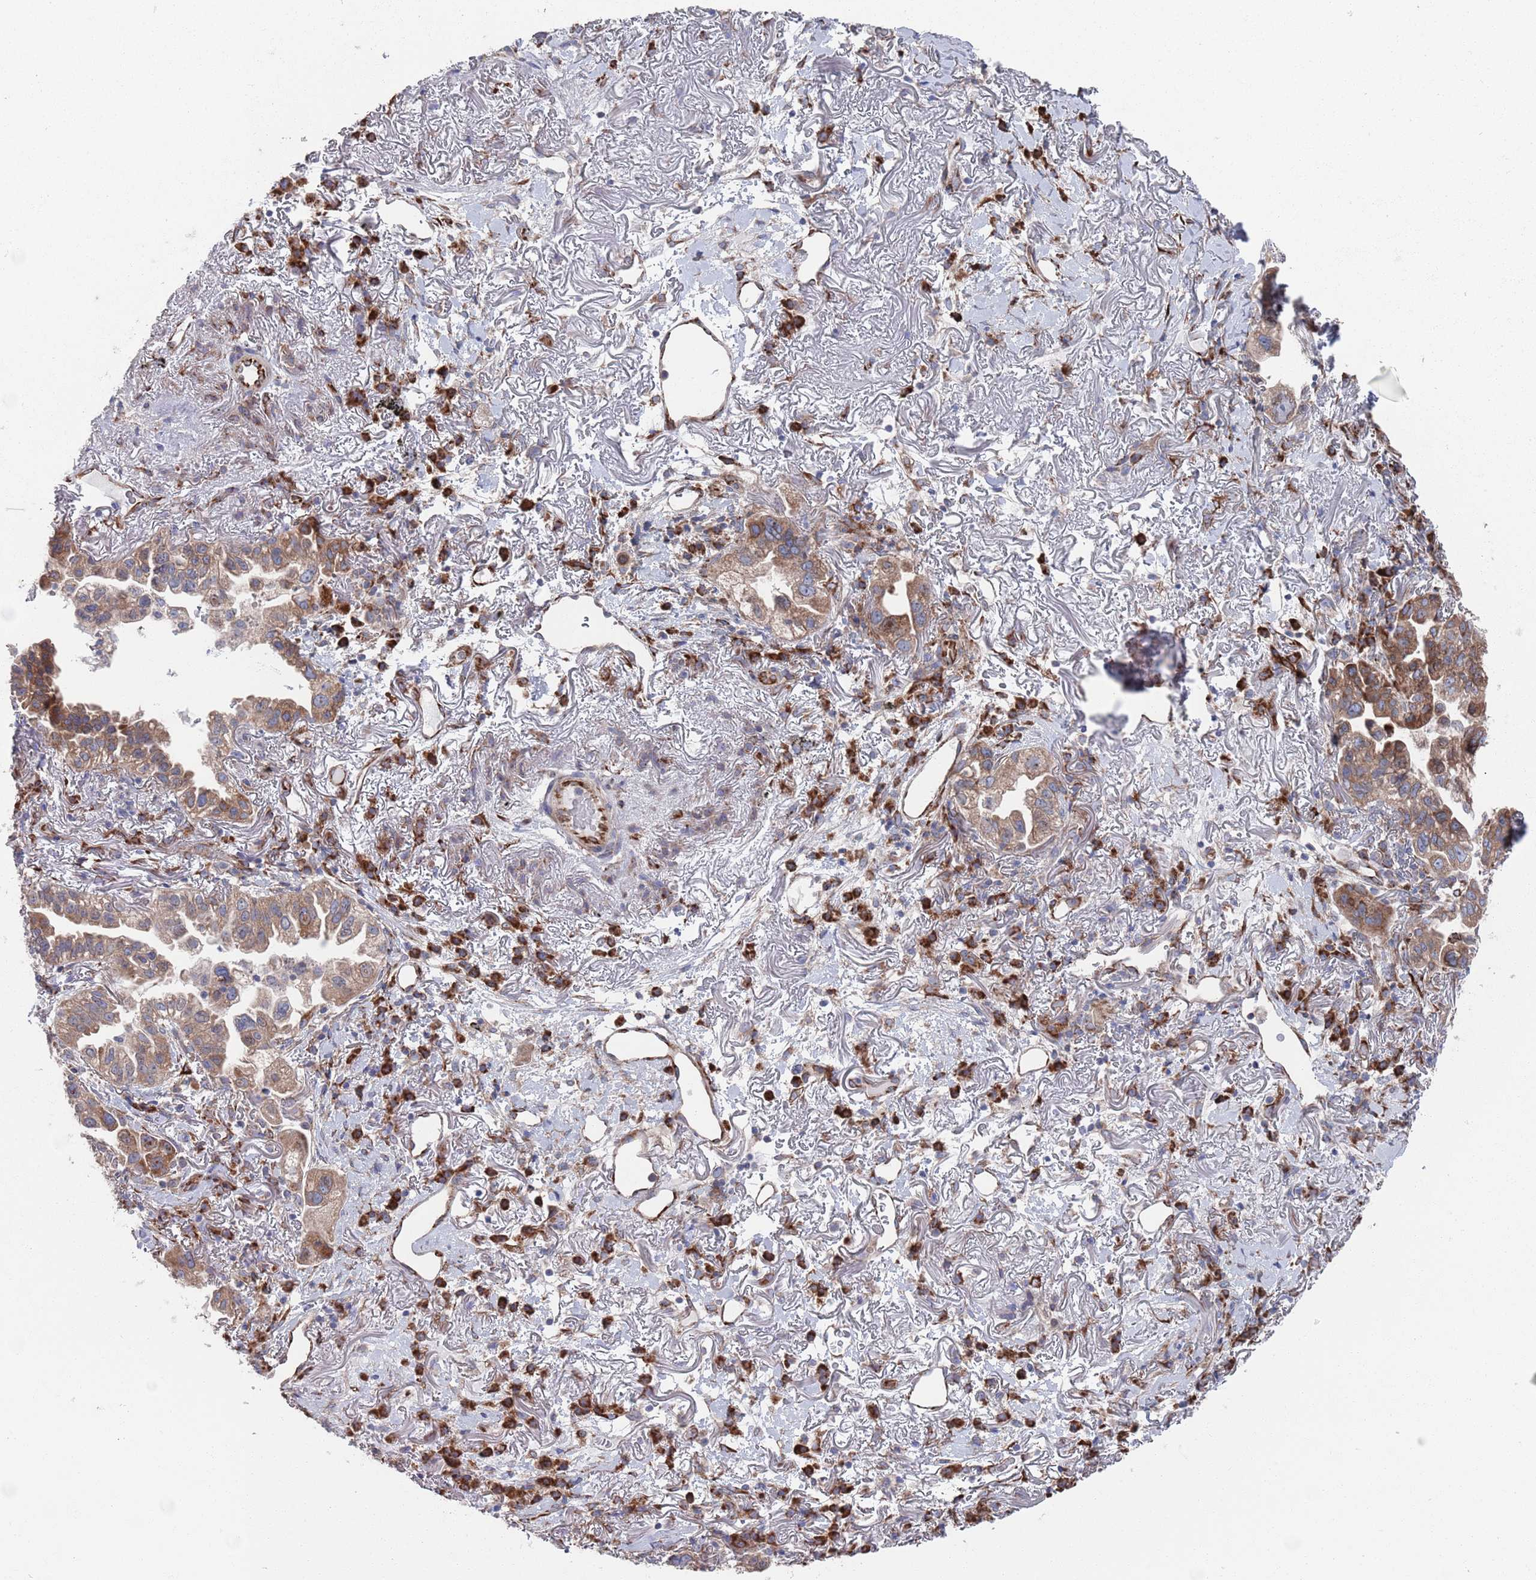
{"staining": {"intensity": "moderate", "quantity": ">75%", "location": "cytoplasmic/membranous"}, "tissue": "lung cancer", "cell_type": "Tumor cells", "image_type": "cancer", "snomed": [{"axis": "morphology", "description": "Adenocarcinoma, NOS"}, {"axis": "topography", "description": "Lung"}], "caption": "Protein expression analysis of human lung cancer (adenocarcinoma) reveals moderate cytoplasmic/membranous staining in about >75% of tumor cells.", "gene": "CCDC106", "patient": {"sex": "female", "age": 69}}